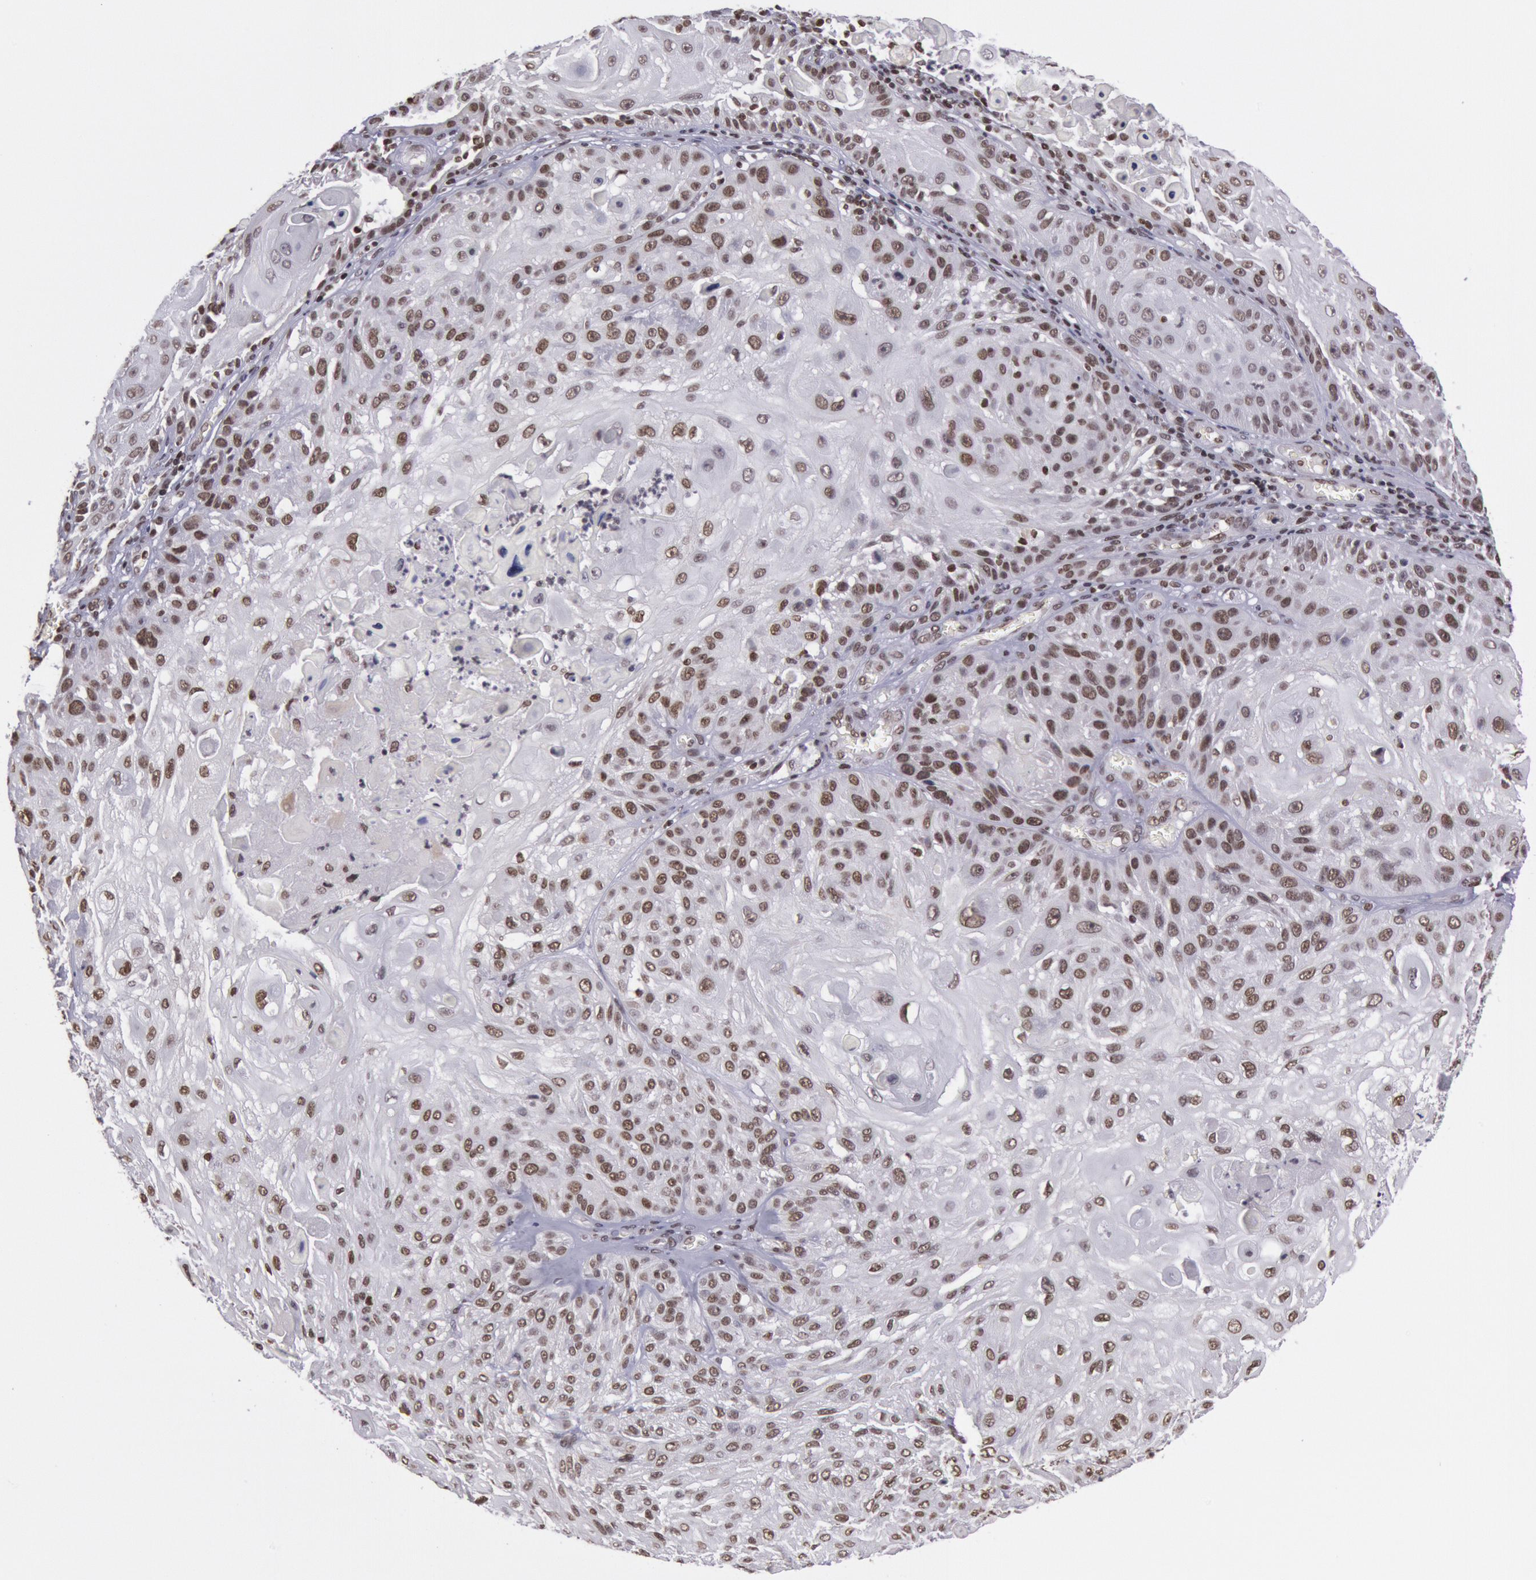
{"staining": {"intensity": "moderate", "quantity": ">75%", "location": "nuclear"}, "tissue": "skin cancer", "cell_type": "Tumor cells", "image_type": "cancer", "snomed": [{"axis": "morphology", "description": "Squamous cell carcinoma, NOS"}, {"axis": "topography", "description": "Skin"}], "caption": "A photomicrograph showing moderate nuclear staining in about >75% of tumor cells in squamous cell carcinoma (skin), as visualized by brown immunohistochemical staining.", "gene": "NKAP", "patient": {"sex": "female", "age": 89}}